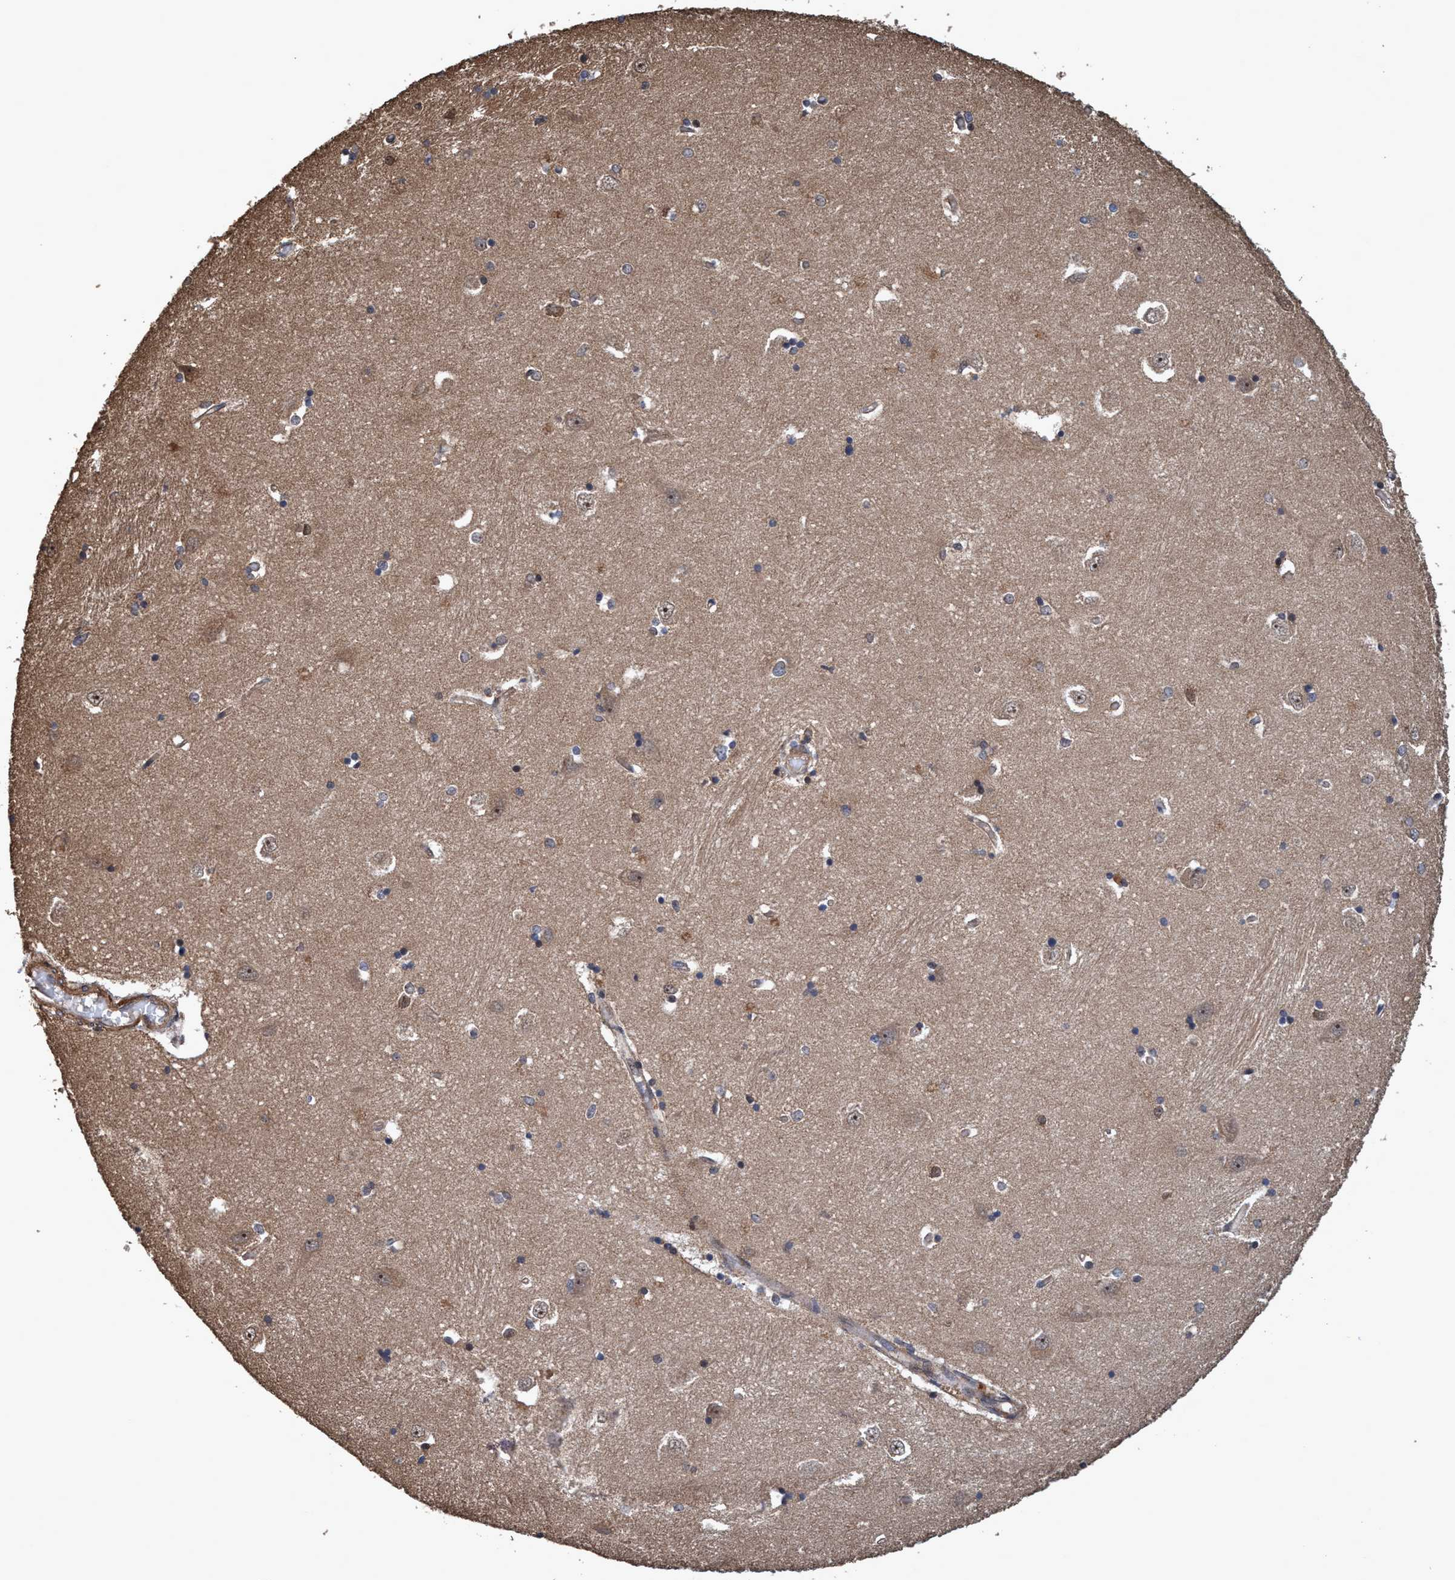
{"staining": {"intensity": "strong", "quantity": "<25%", "location": "nuclear"}, "tissue": "hippocampus", "cell_type": "Glial cells", "image_type": "normal", "snomed": [{"axis": "morphology", "description": "Normal tissue, NOS"}, {"axis": "topography", "description": "Hippocampus"}], "caption": "About <25% of glial cells in unremarkable hippocampus exhibit strong nuclear protein expression as visualized by brown immunohistochemical staining.", "gene": "TRPC7", "patient": {"sex": "male", "age": 45}}